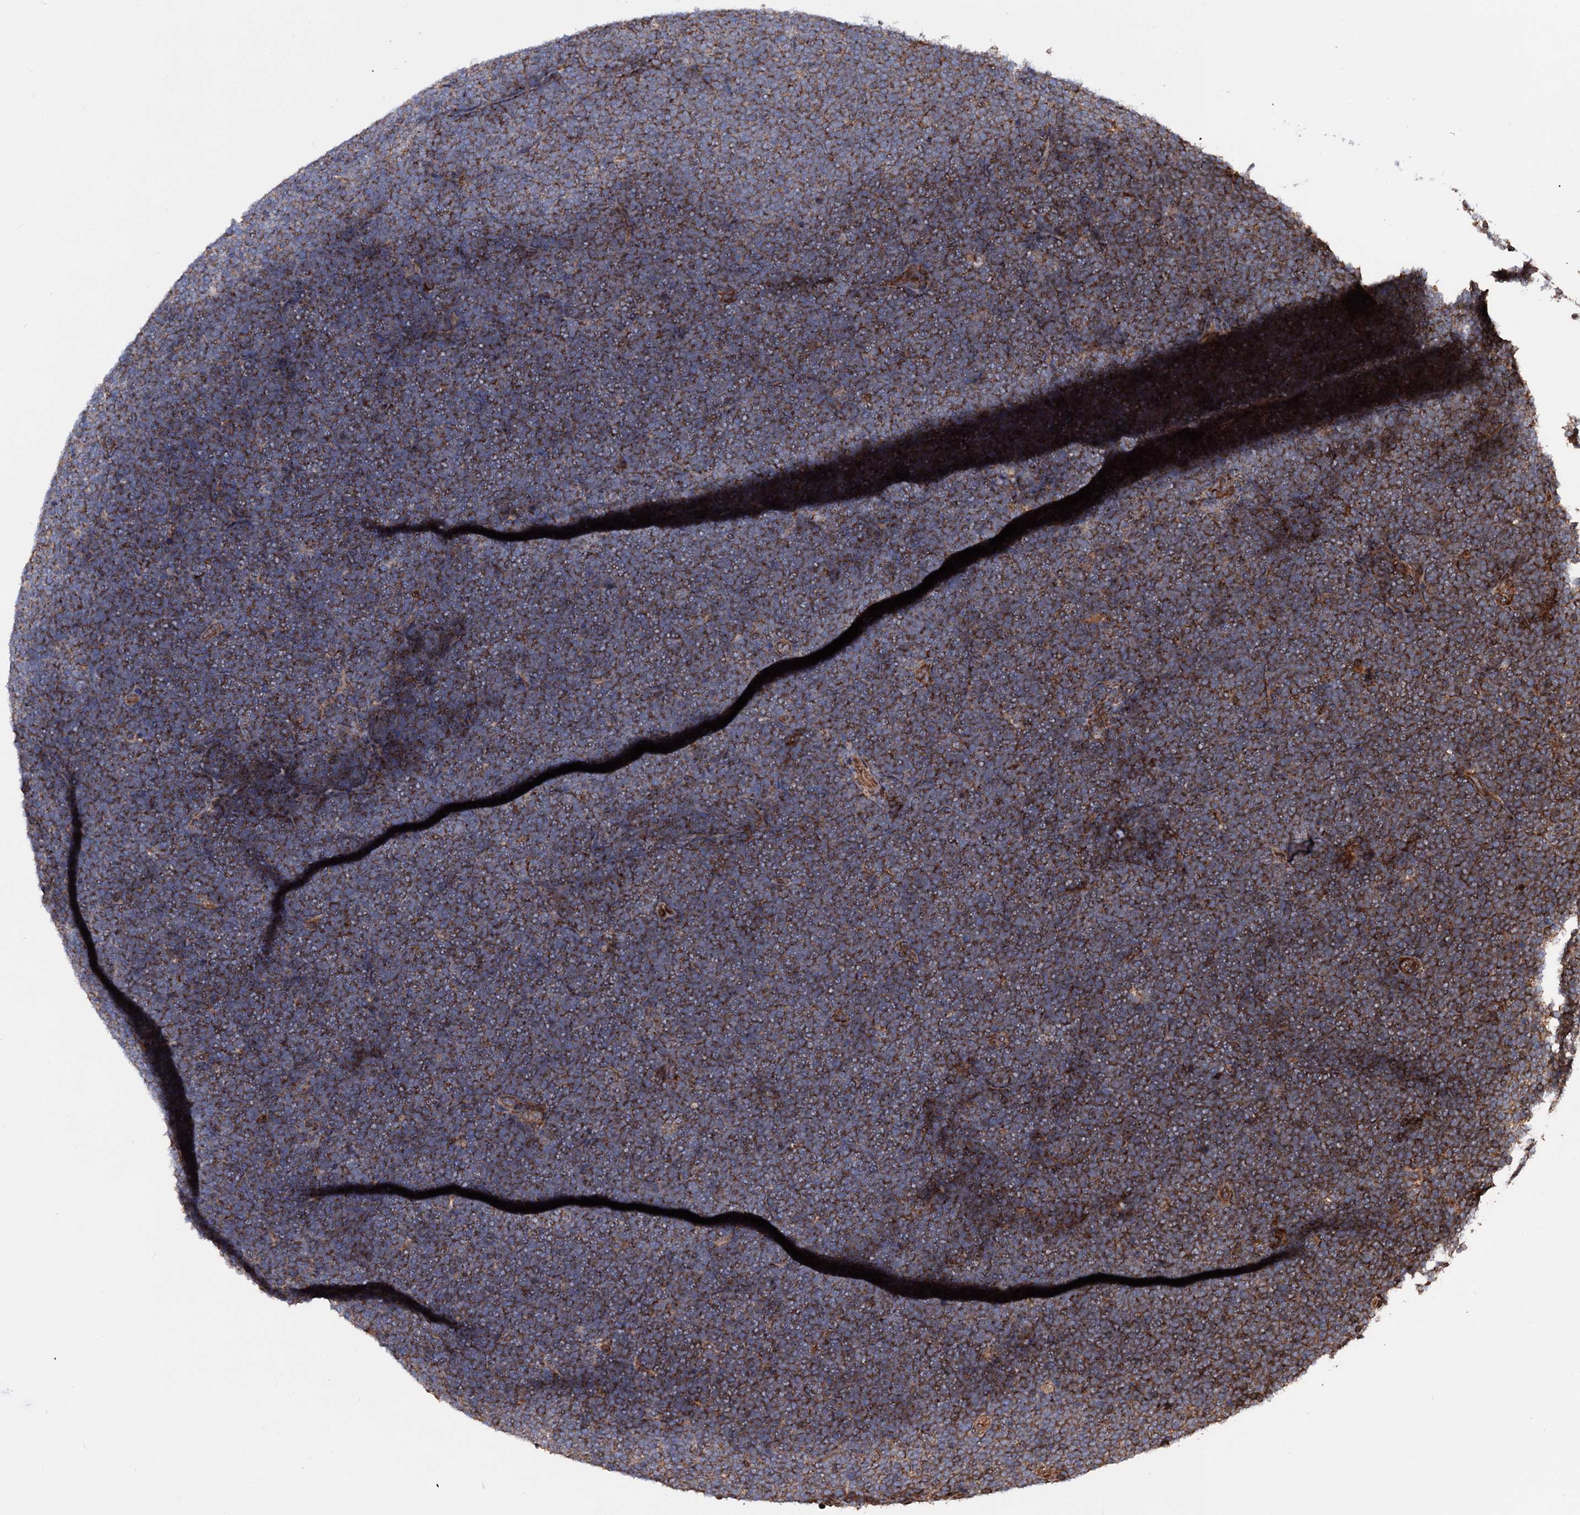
{"staining": {"intensity": "moderate", "quantity": ">75%", "location": "cytoplasmic/membranous"}, "tissue": "lymphoma", "cell_type": "Tumor cells", "image_type": "cancer", "snomed": [{"axis": "morphology", "description": "Malignant lymphoma, non-Hodgkin's type, High grade"}, {"axis": "topography", "description": "Lymph node"}], "caption": "Lymphoma tissue reveals moderate cytoplasmic/membranous positivity in approximately >75% of tumor cells, visualized by immunohistochemistry.", "gene": "MRPL42", "patient": {"sex": "male", "age": 13}}